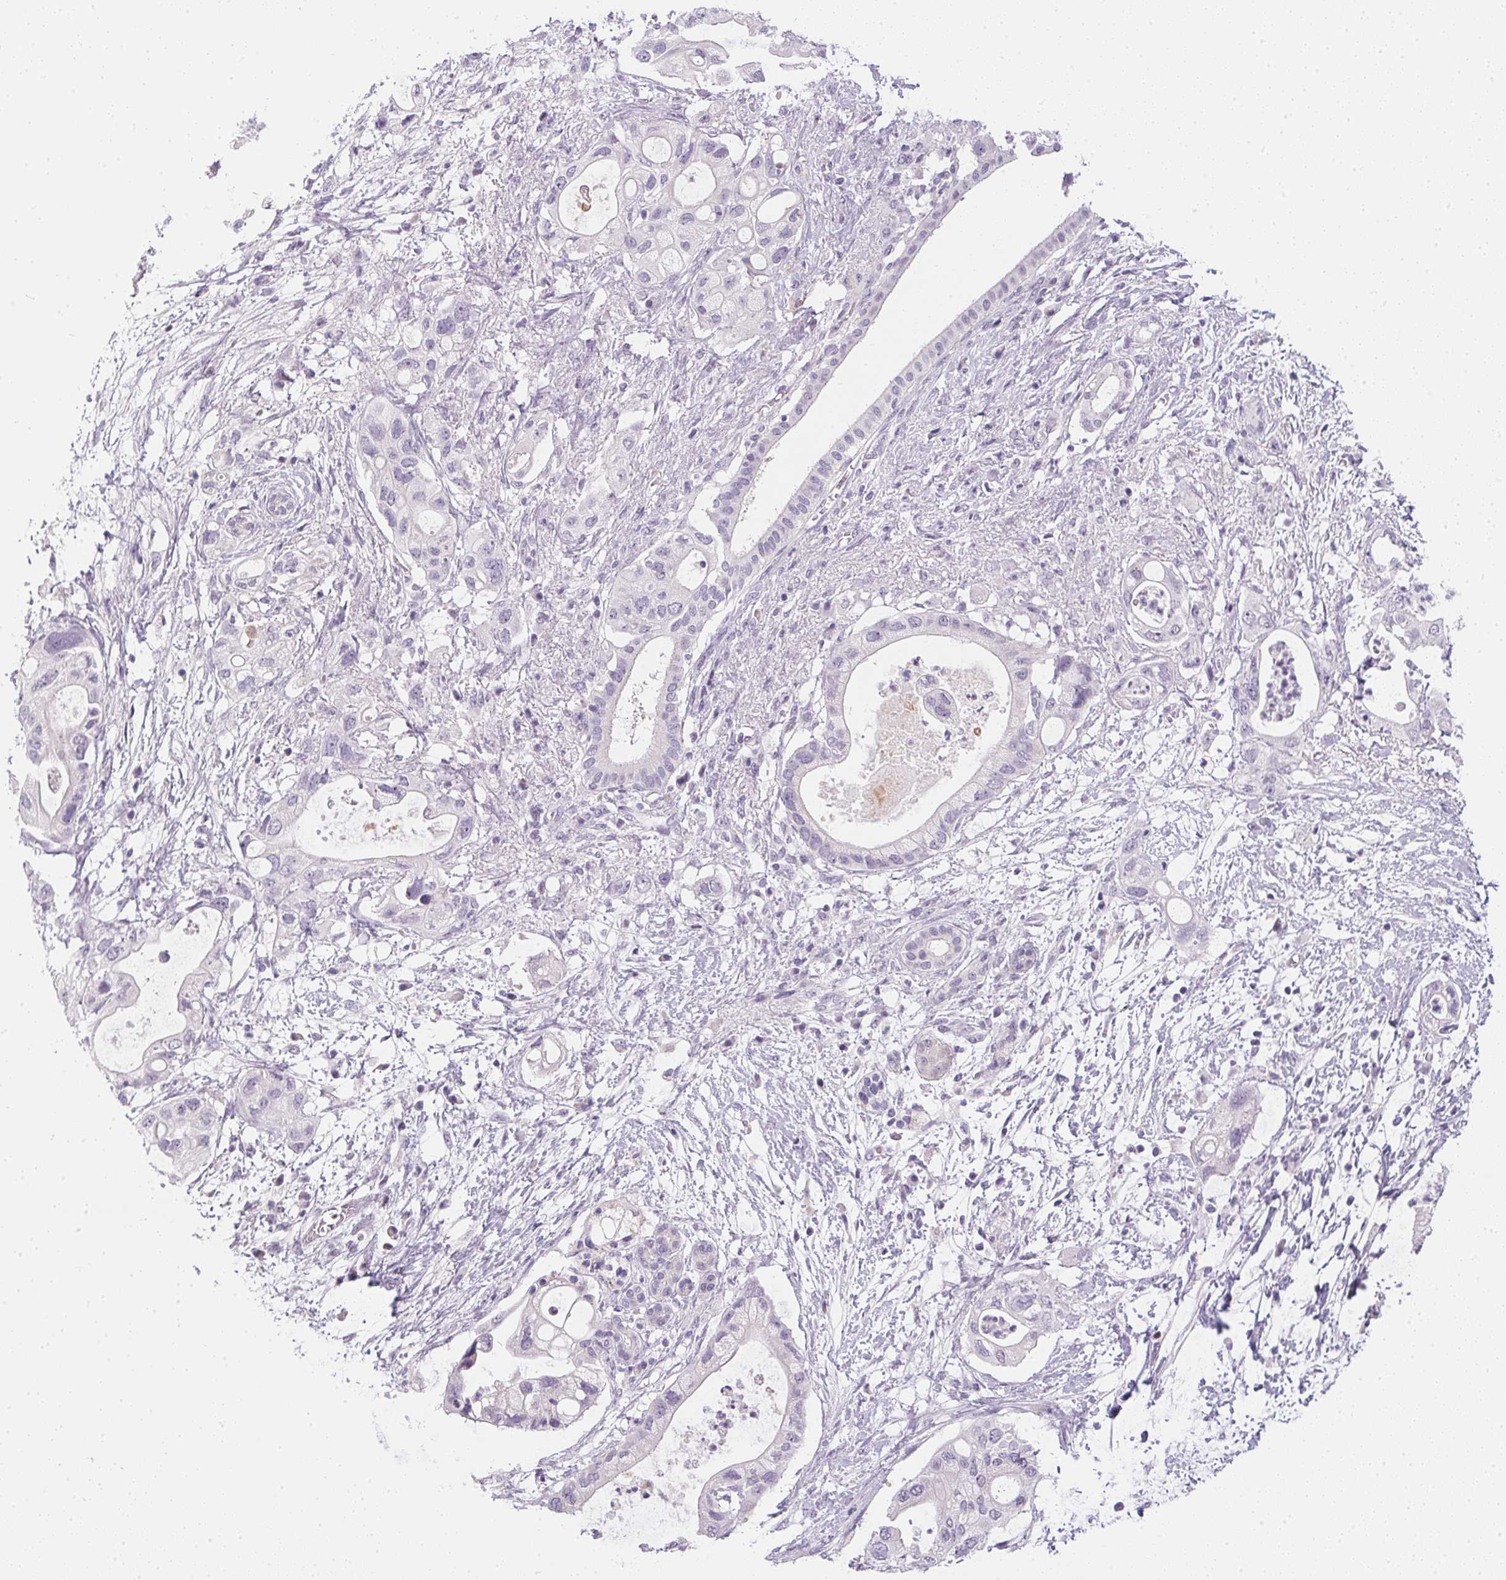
{"staining": {"intensity": "negative", "quantity": "none", "location": "none"}, "tissue": "pancreatic cancer", "cell_type": "Tumor cells", "image_type": "cancer", "snomed": [{"axis": "morphology", "description": "Adenocarcinoma, NOS"}, {"axis": "topography", "description": "Pancreas"}], "caption": "Tumor cells show no significant expression in pancreatic cancer (adenocarcinoma).", "gene": "GSDMC", "patient": {"sex": "female", "age": 72}}